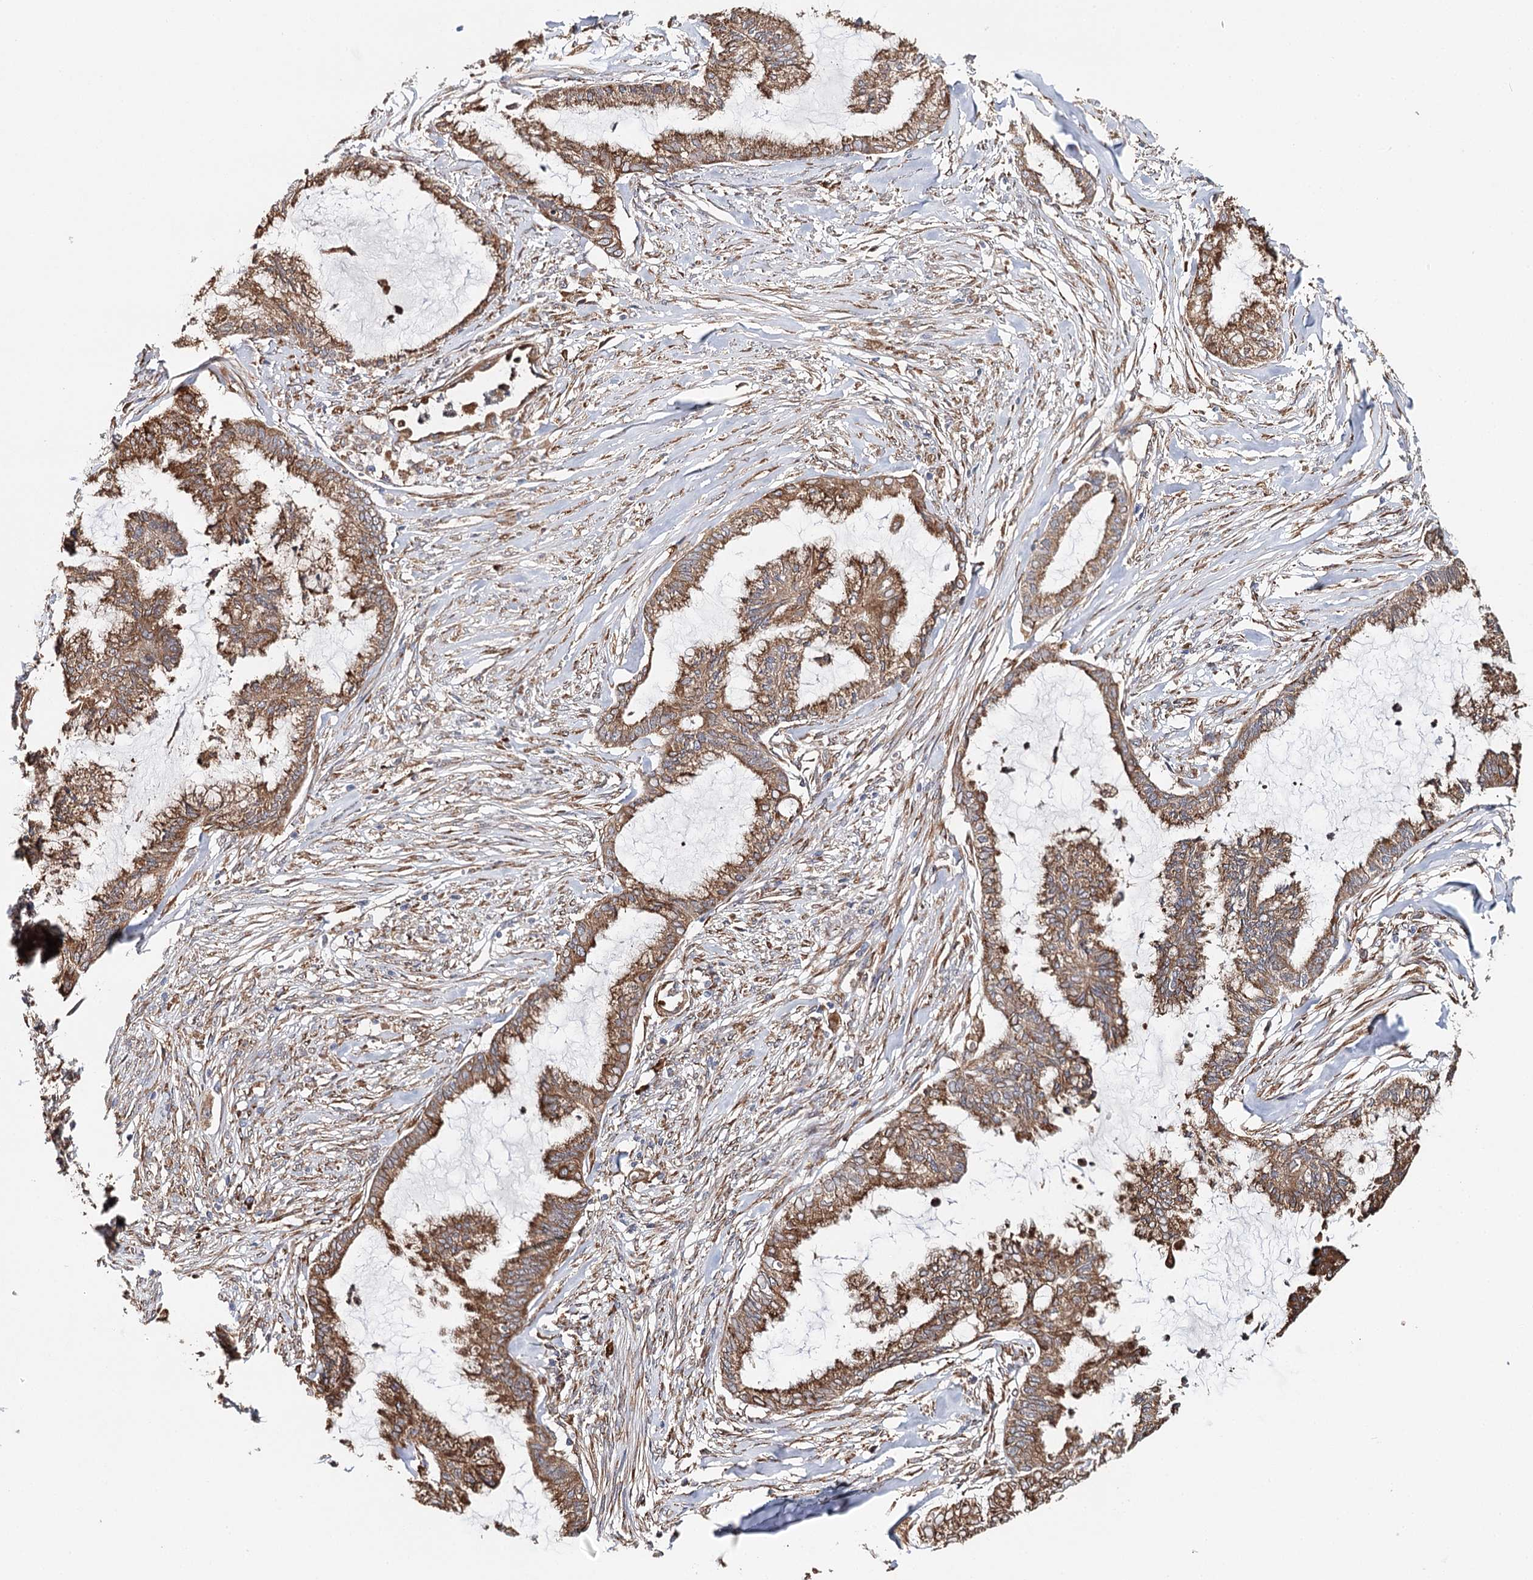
{"staining": {"intensity": "strong", "quantity": ">75%", "location": "cytoplasmic/membranous"}, "tissue": "endometrial cancer", "cell_type": "Tumor cells", "image_type": "cancer", "snomed": [{"axis": "morphology", "description": "Adenocarcinoma, NOS"}, {"axis": "topography", "description": "Endometrium"}], "caption": "Tumor cells show high levels of strong cytoplasmic/membranous staining in about >75% of cells in human endometrial cancer (adenocarcinoma).", "gene": "VEGFA", "patient": {"sex": "female", "age": 86}}